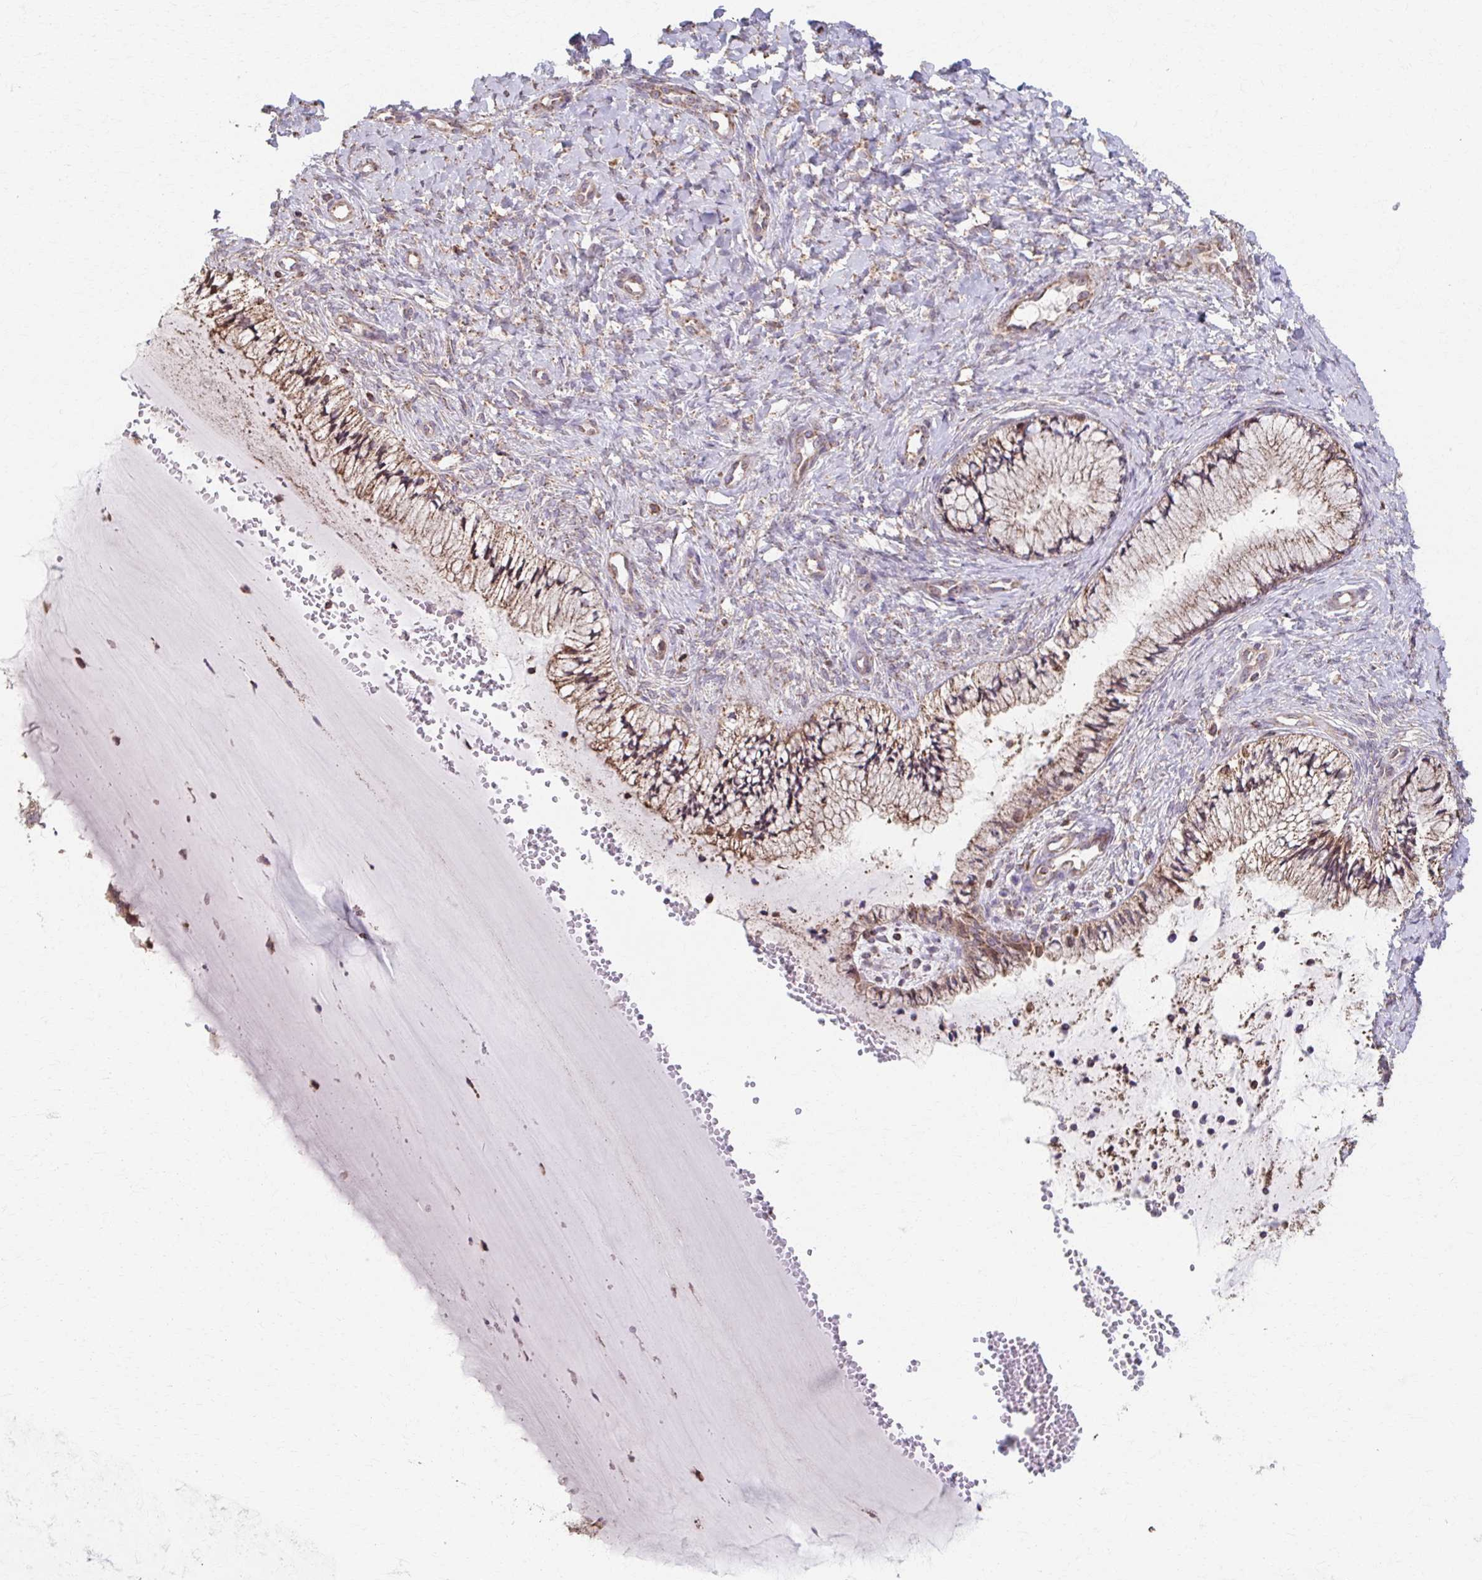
{"staining": {"intensity": "weak", "quantity": "<25%", "location": "cytoplasmic/membranous"}, "tissue": "cervix", "cell_type": "Glandular cells", "image_type": "normal", "snomed": [{"axis": "morphology", "description": "Normal tissue, NOS"}, {"axis": "topography", "description": "Cervix"}], "caption": "The photomicrograph exhibits no significant staining in glandular cells of cervix.", "gene": "KLHL34", "patient": {"sex": "female", "age": 37}}